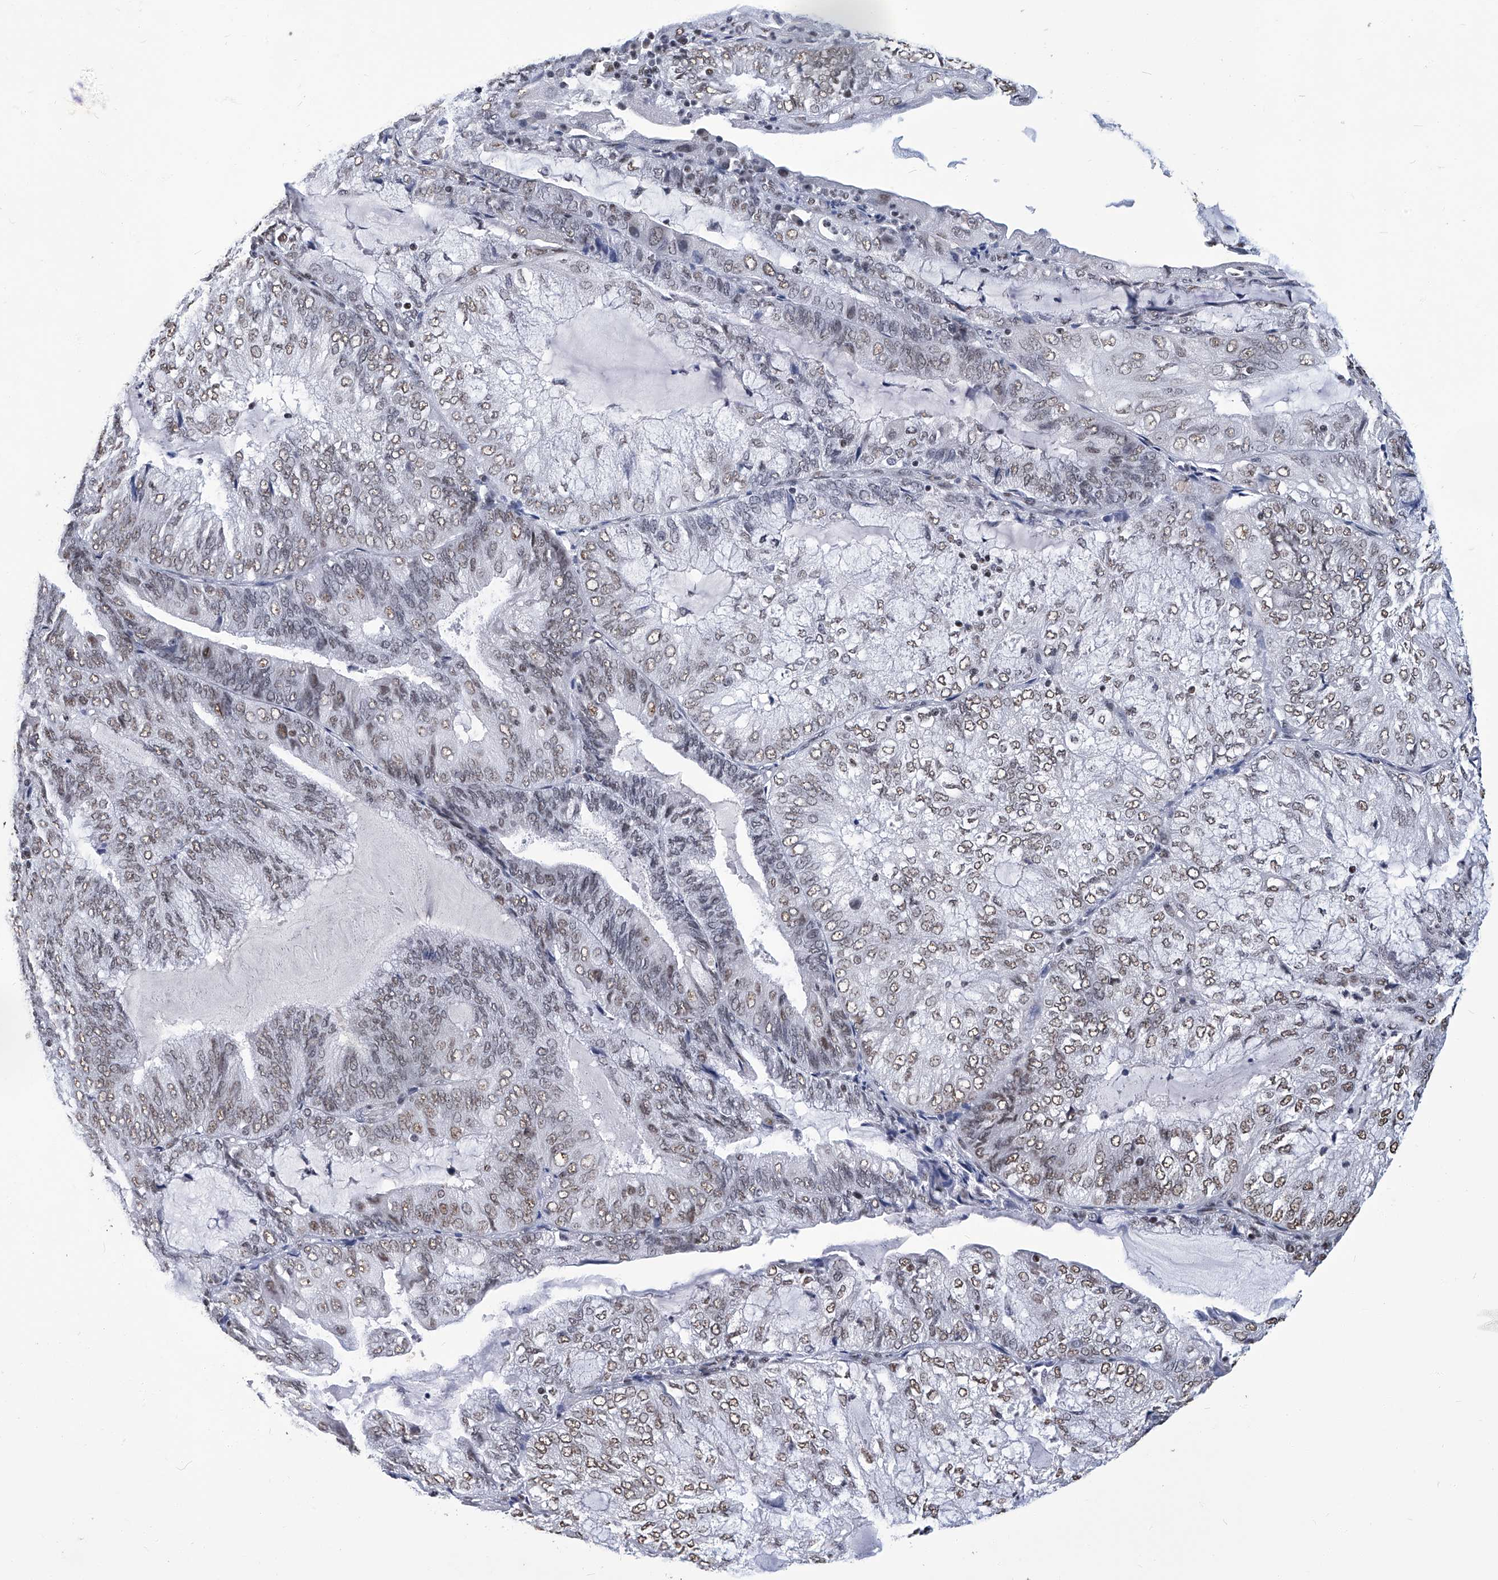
{"staining": {"intensity": "weak", "quantity": "25%-75%", "location": "nuclear"}, "tissue": "endometrial cancer", "cell_type": "Tumor cells", "image_type": "cancer", "snomed": [{"axis": "morphology", "description": "Adenocarcinoma, NOS"}, {"axis": "topography", "description": "Endometrium"}], "caption": "DAB (3,3'-diaminobenzidine) immunohistochemical staining of endometrial cancer (adenocarcinoma) shows weak nuclear protein staining in approximately 25%-75% of tumor cells.", "gene": "HBP1", "patient": {"sex": "female", "age": 81}}